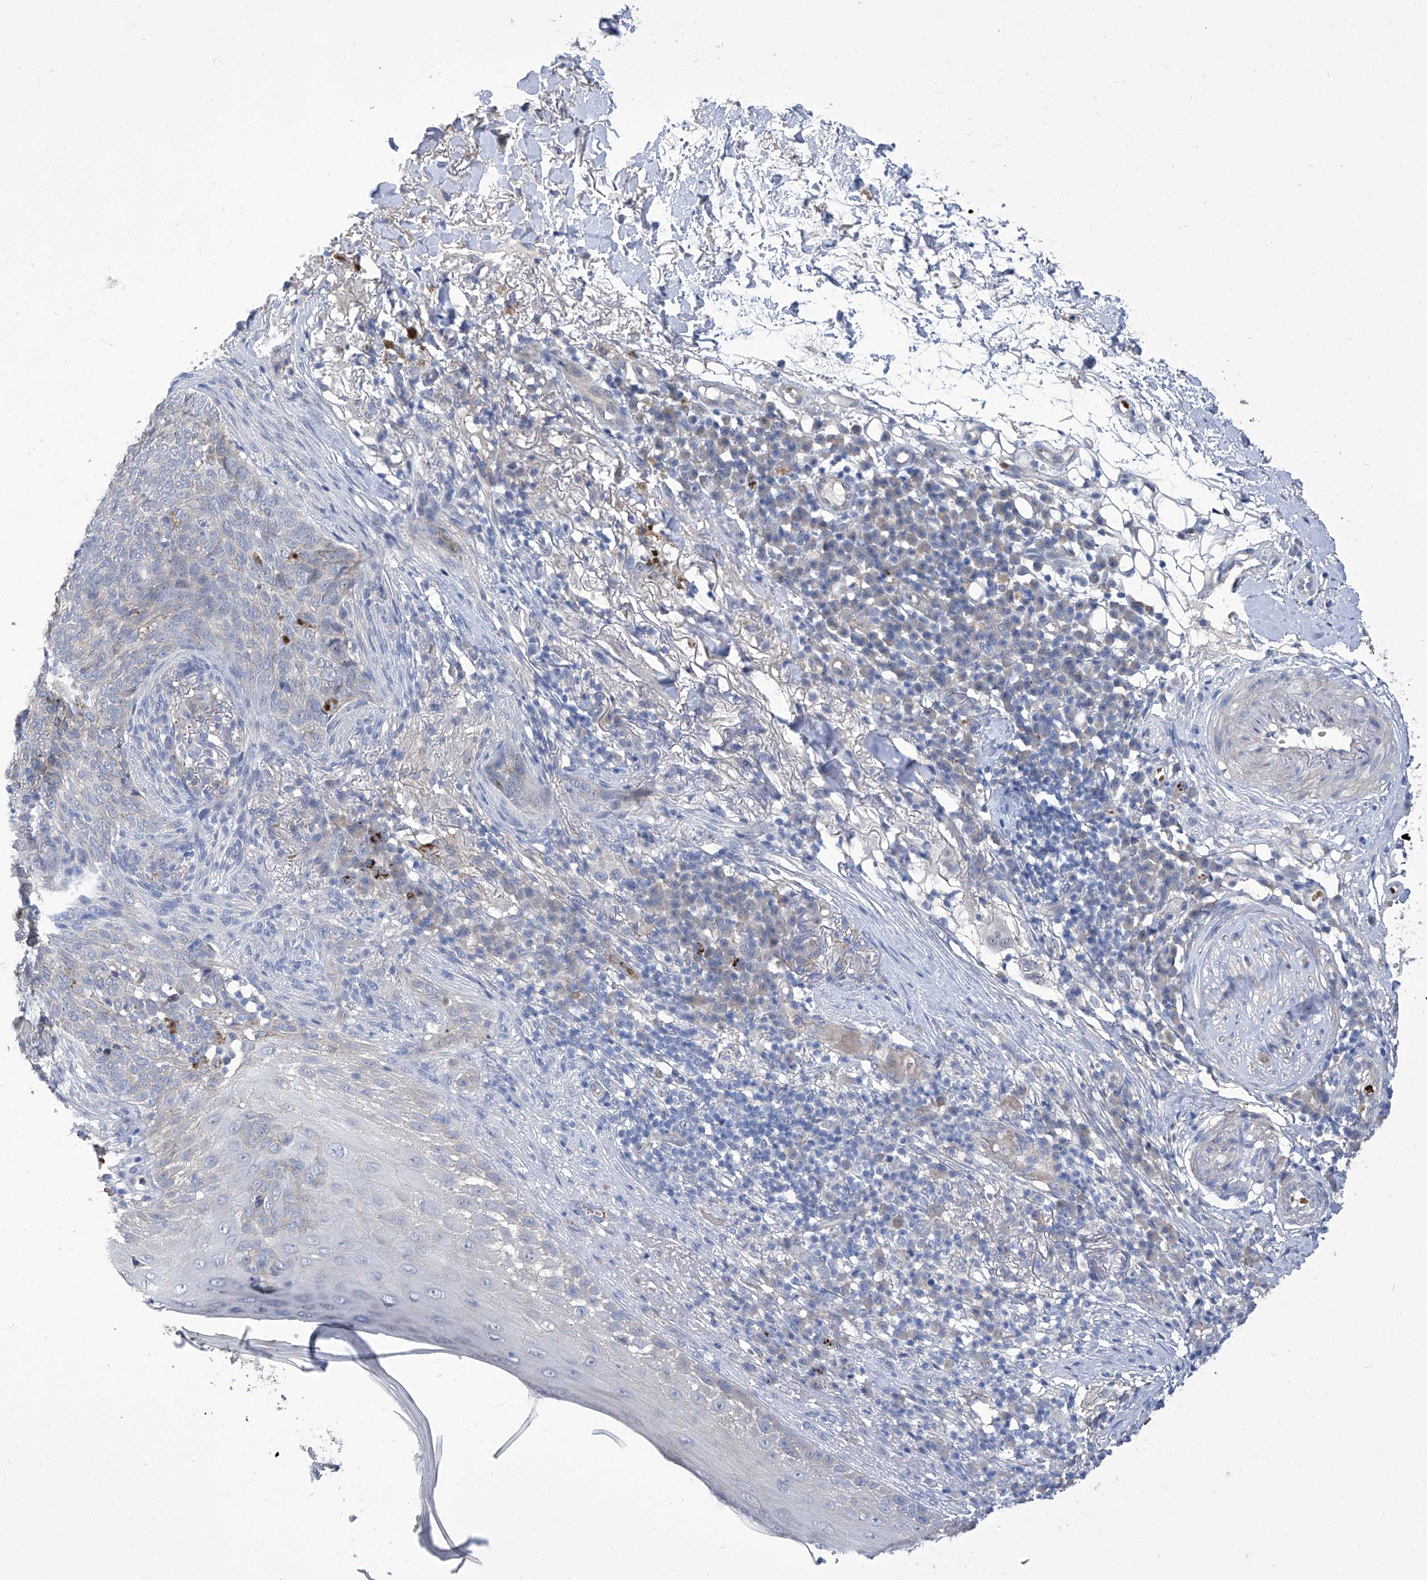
{"staining": {"intensity": "negative", "quantity": "none", "location": "none"}, "tissue": "skin cancer", "cell_type": "Tumor cells", "image_type": "cancer", "snomed": [{"axis": "morphology", "description": "Basal cell carcinoma"}, {"axis": "topography", "description": "Skin"}], "caption": "This image is of skin cancer (basal cell carcinoma) stained with immunohistochemistry to label a protein in brown with the nuclei are counter-stained blue. There is no staining in tumor cells. (Brightfield microscopy of DAB immunohistochemistry at high magnification).", "gene": "PARD3", "patient": {"sex": "male", "age": 85}}